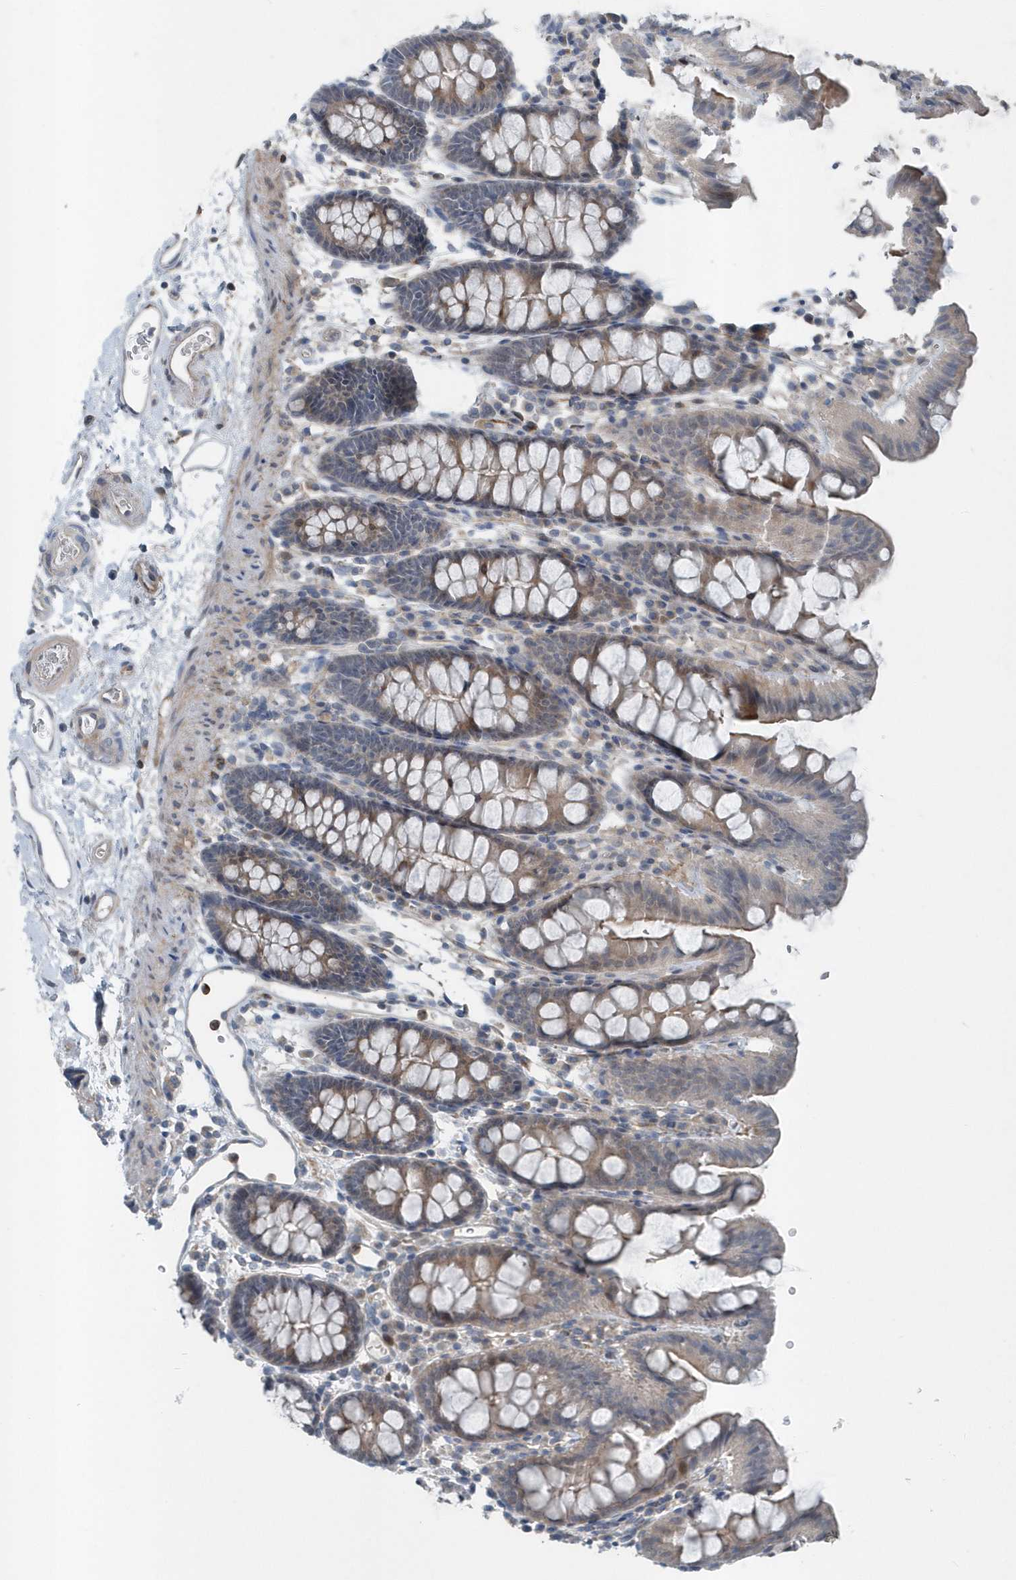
{"staining": {"intensity": "weak", "quantity": ">75%", "location": "cytoplasmic/membranous"}, "tissue": "colon", "cell_type": "Endothelial cells", "image_type": "normal", "snomed": [{"axis": "morphology", "description": "Normal tissue, NOS"}, {"axis": "topography", "description": "Colon"}], "caption": "DAB (3,3'-diaminobenzidine) immunohistochemical staining of benign colon exhibits weak cytoplasmic/membranous protein expression in about >75% of endothelial cells.", "gene": "MCC", "patient": {"sex": "male", "age": 75}}